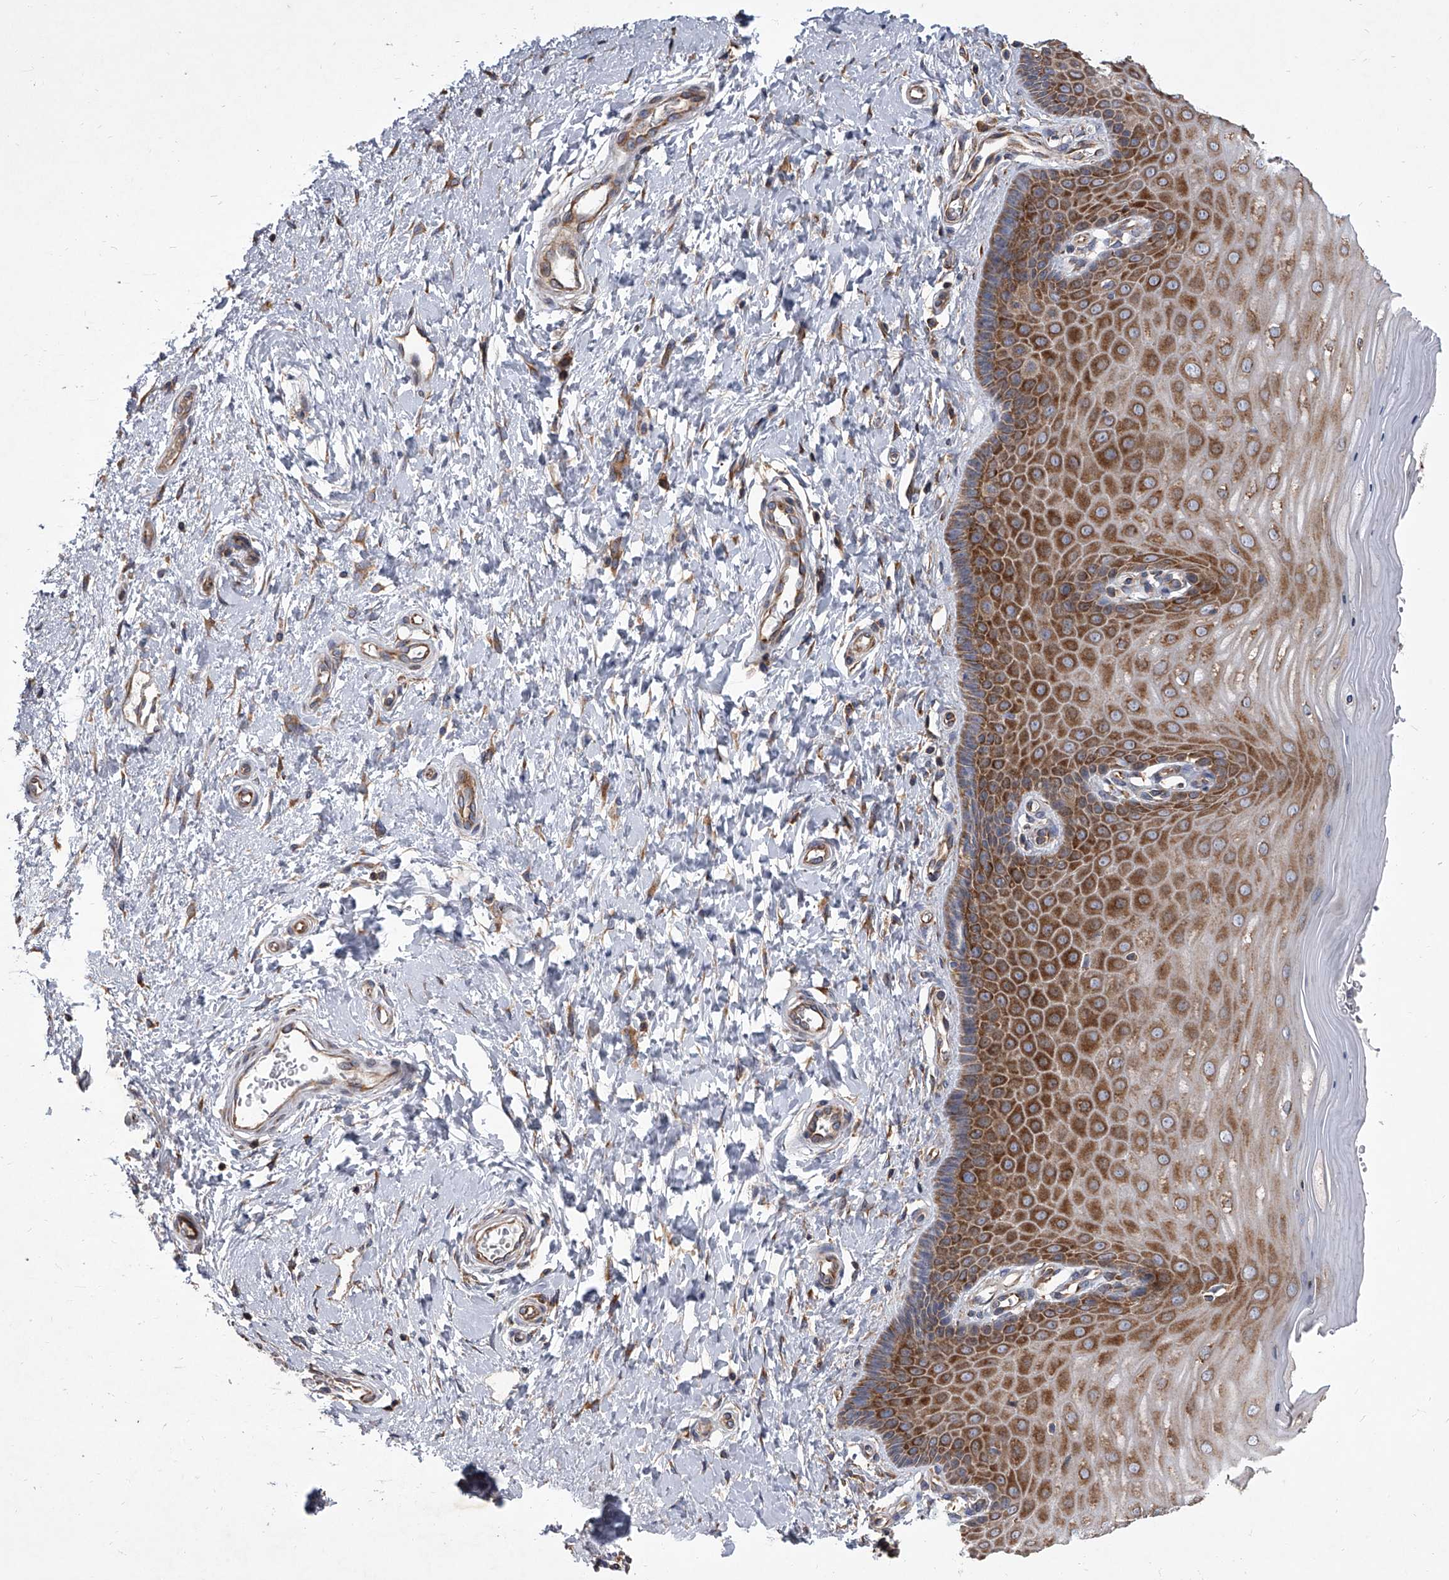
{"staining": {"intensity": "moderate", "quantity": ">75%", "location": "cytoplasmic/membranous"}, "tissue": "cervix", "cell_type": "Glandular cells", "image_type": "normal", "snomed": [{"axis": "morphology", "description": "Normal tissue, NOS"}, {"axis": "topography", "description": "Cervix"}], "caption": "Approximately >75% of glandular cells in benign cervix show moderate cytoplasmic/membranous protein expression as visualized by brown immunohistochemical staining.", "gene": "EIF2S2", "patient": {"sex": "female", "age": 55}}